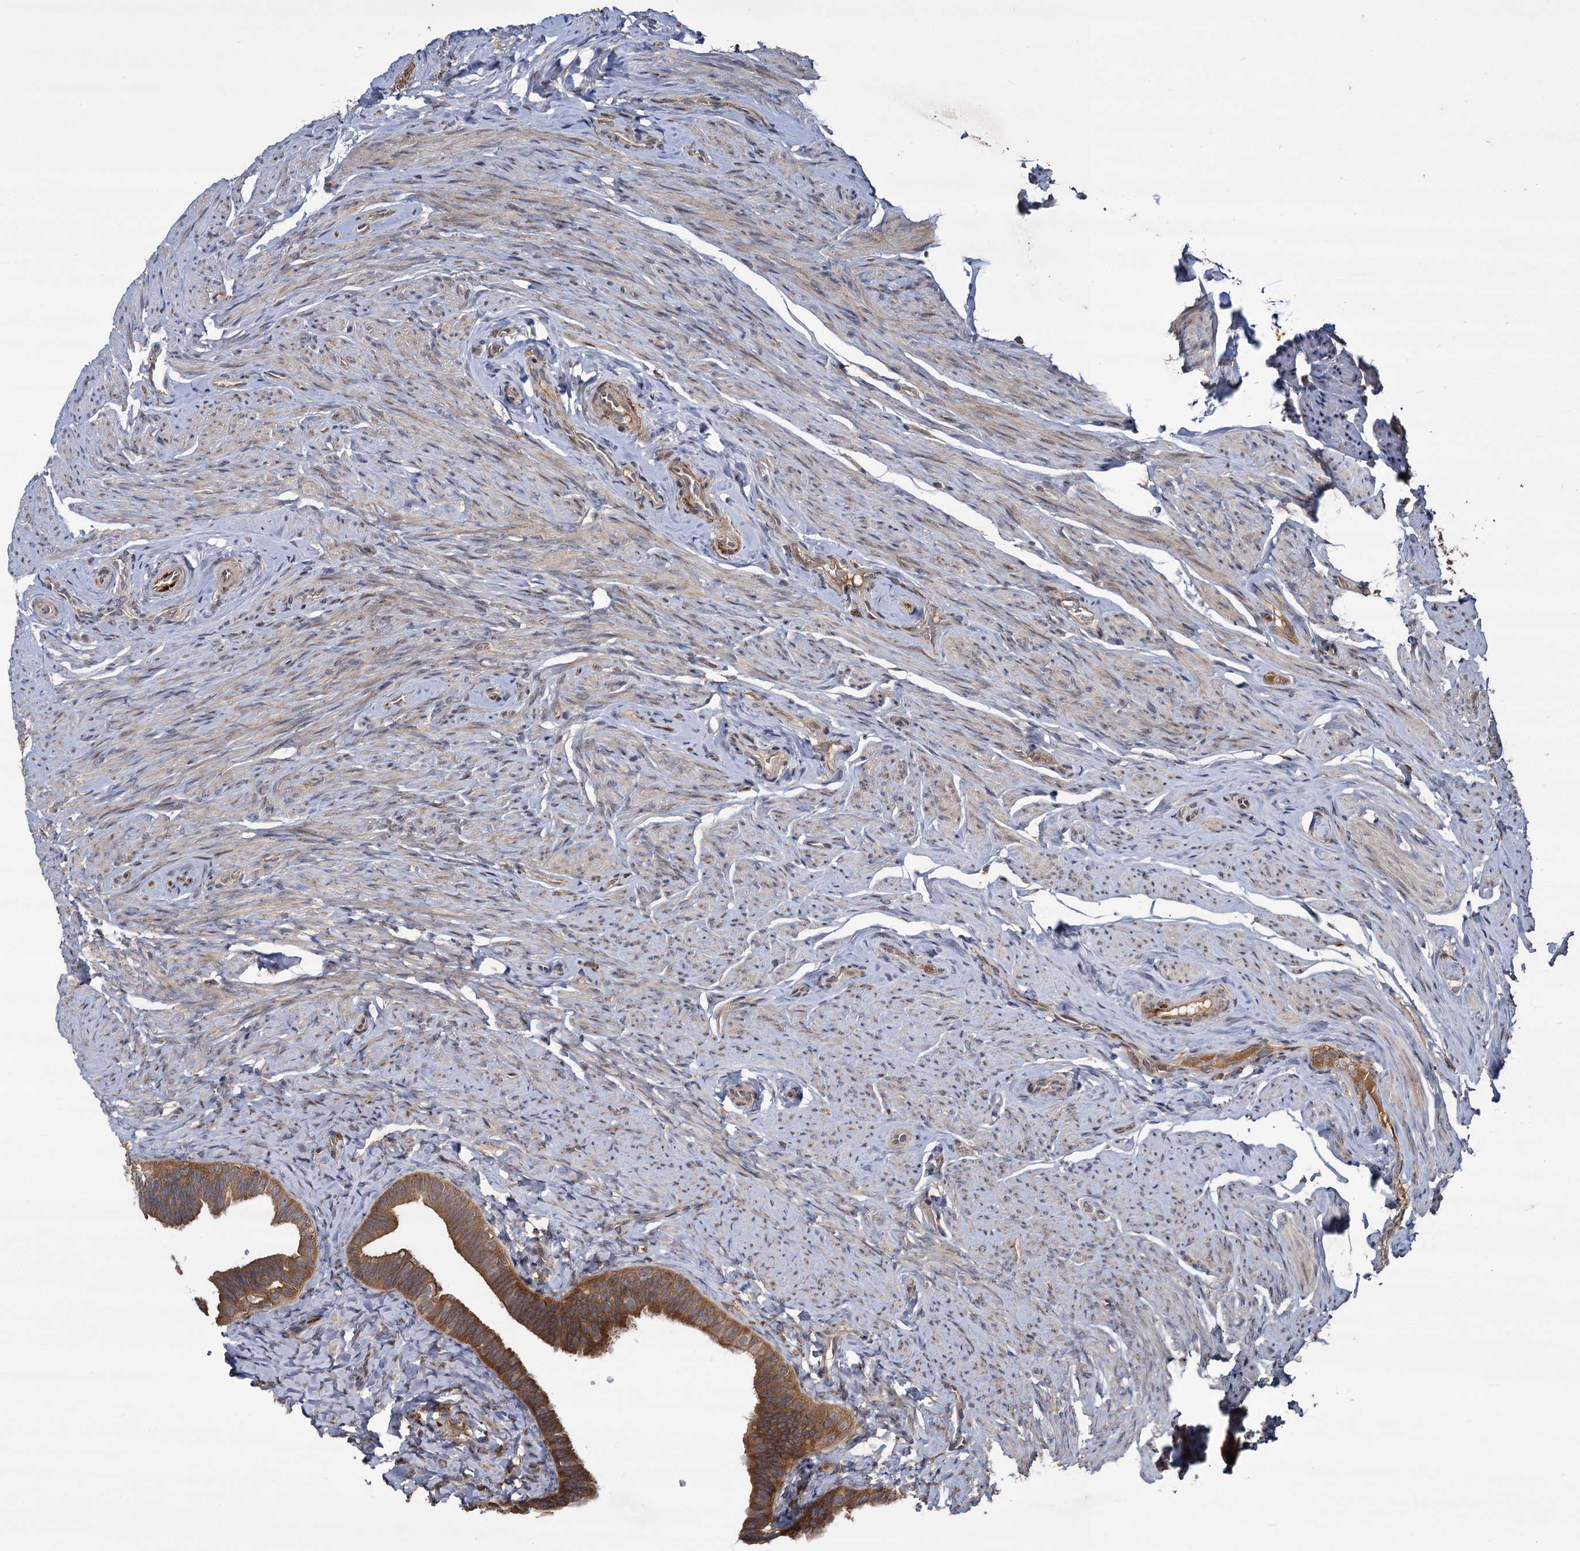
{"staining": {"intensity": "strong", "quantity": ">75%", "location": "cytoplasmic/membranous"}, "tissue": "fallopian tube", "cell_type": "Glandular cells", "image_type": "normal", "snomed": [{"axis": "morphology", "description": "Normal tissue, NOS"}, {"axis": "topography", "description": "Fallopian tube"}], "caption": "Brown immunohistochemical staining in unremarkable human fallopian tube exhibits strong cytoplasmic/membranous expression in approximately >75% of glandular cells.", "gene": "INPPL1", "patient": {"sex": "female", "age": 39}}